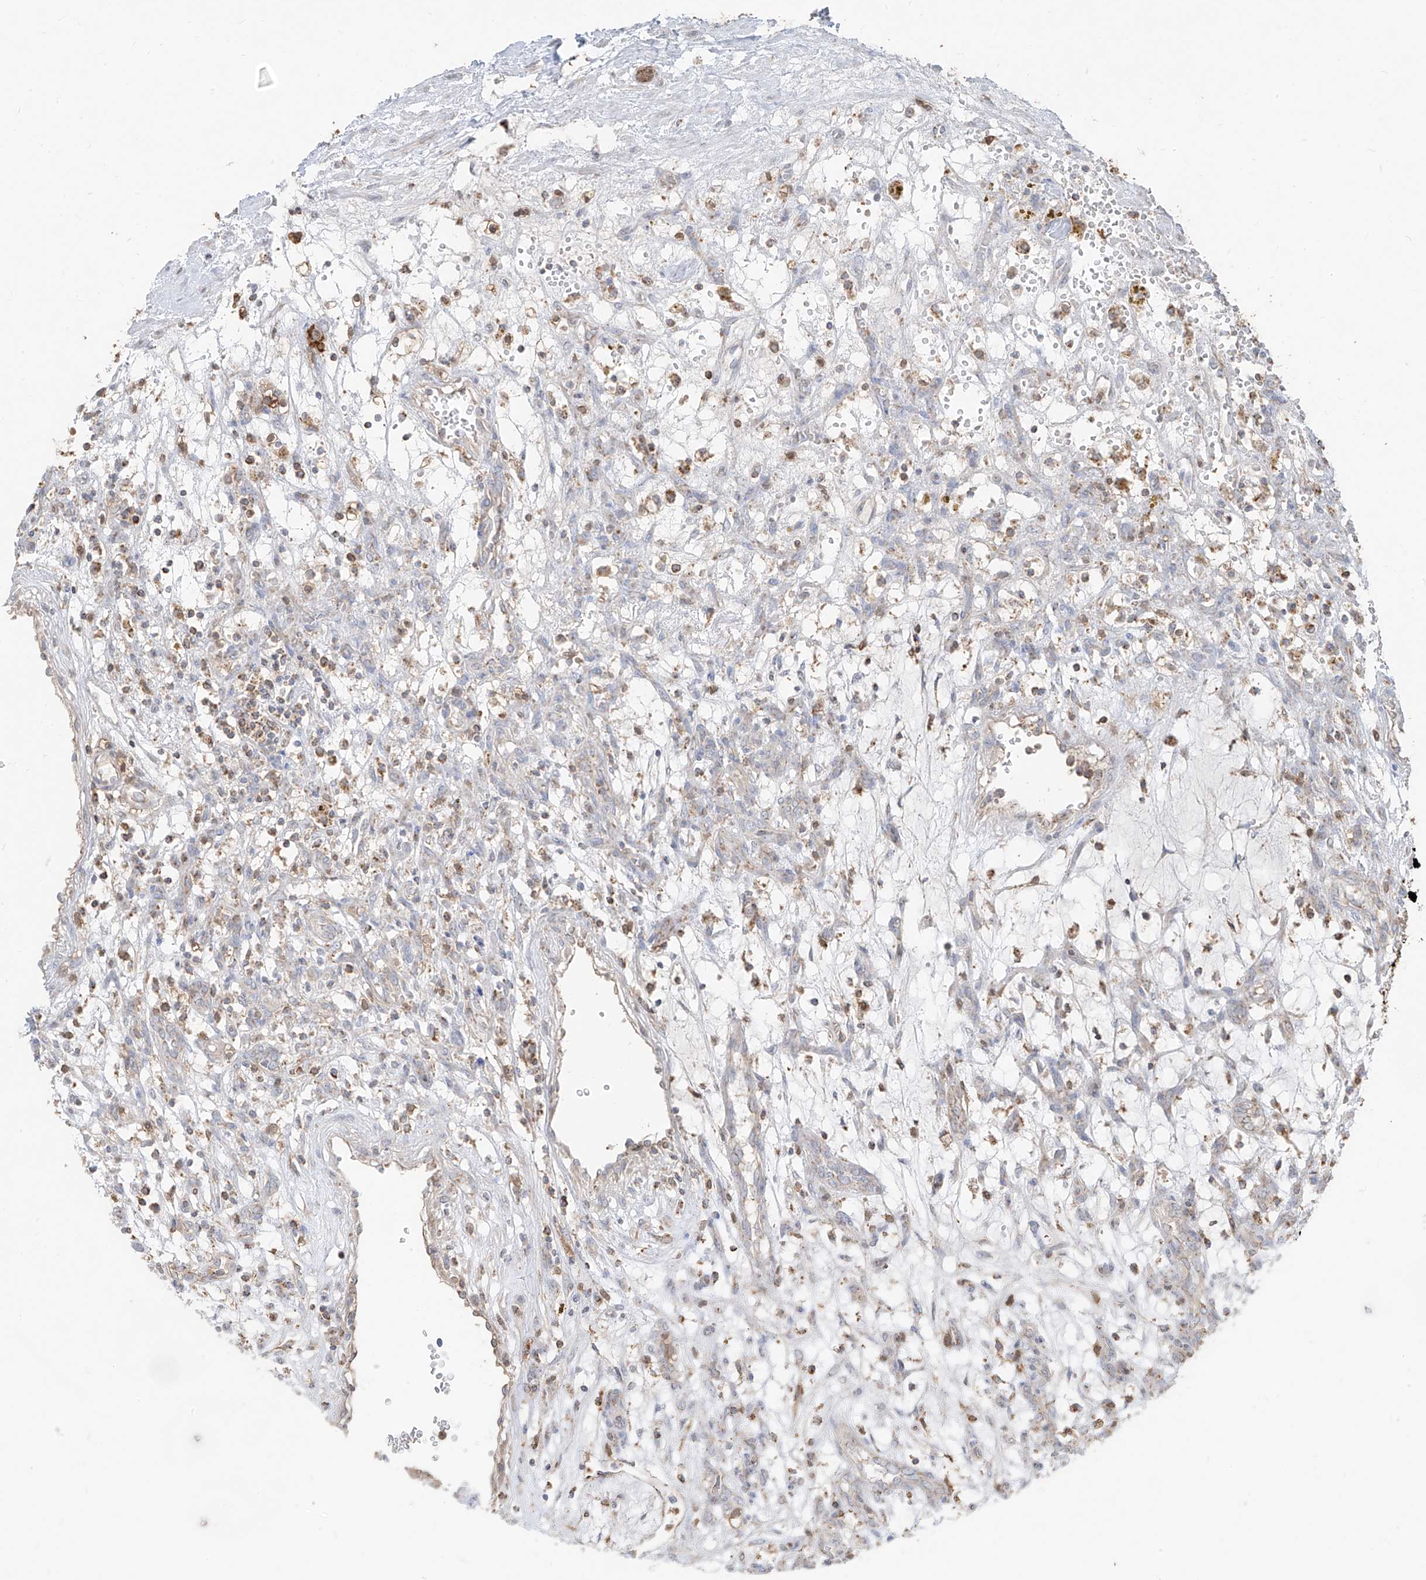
{"staining": {"intensity": "moderate", "quantity": "<25%", "location": "cytoplasmic/membranous"}, "tissue": "renal cancer", "cell_type": "Tumor cells", "image_type": "cancer", "snomed": [{"axis": "morphology", "description": "Adenocarcinoma, NOS"}, {"axis": "topography", "description": "Kidney"}], "caption": "DAB (3,3'-diaminobenzidine) immunohistochemical staining of renal cancer (adenocarcinoma) shows moderate cytoplasmic/membranous protein staining in about <25% of tumor cells.", "gene": "ETHE1", "patient": {"sex": "female", "age": 57}}